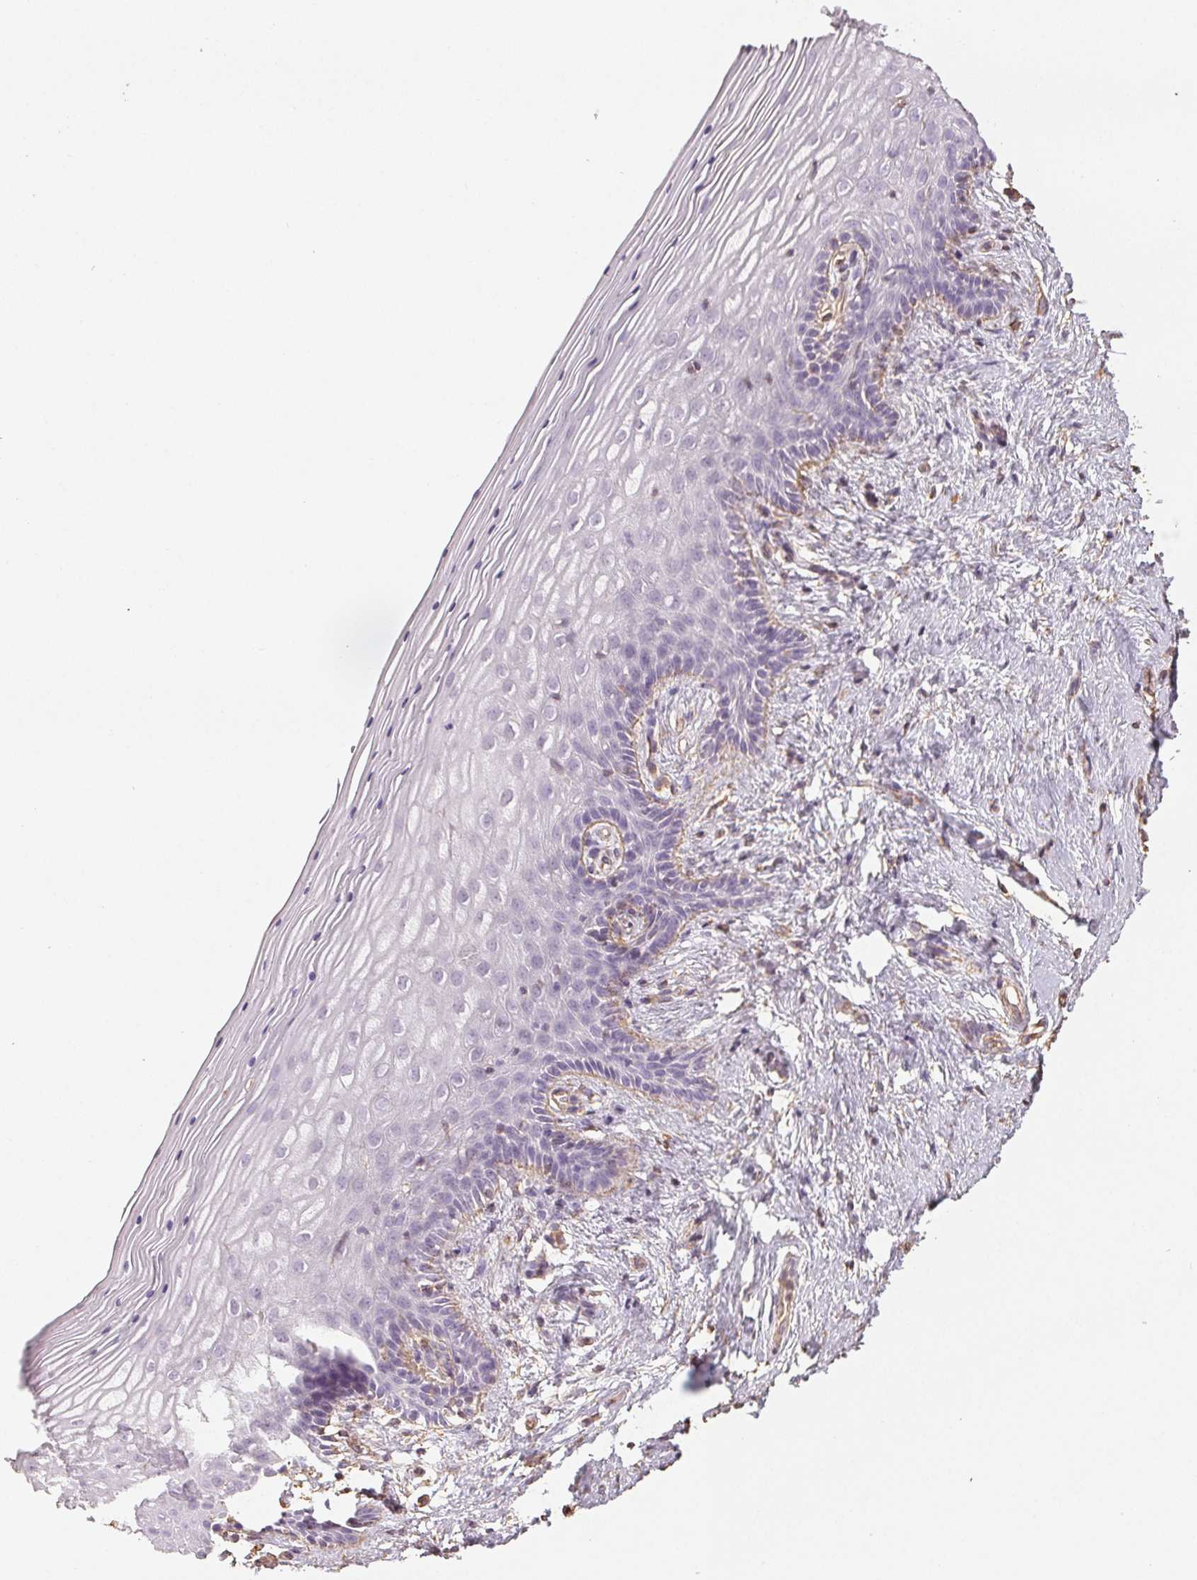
{"staining": {"intensity": "negative", "quantity": "none", "location": "none"}, "tissue": "vagina", "cell_type": "Squamous epithelial cells", "image_type": "normal", "snomed": [{"axis": "morphology", "description": "Normal tissue, NOS"}, {"axis": "topography", "description": "Vagina"}], "caption": "Immunohistochemistry photomicrograph of benign human vagina stained for a protein (brown), which shows no expression in squamous epithelial cells.", "gene": "COL7A1", "patient": {"sex": "female", "age": 45}}